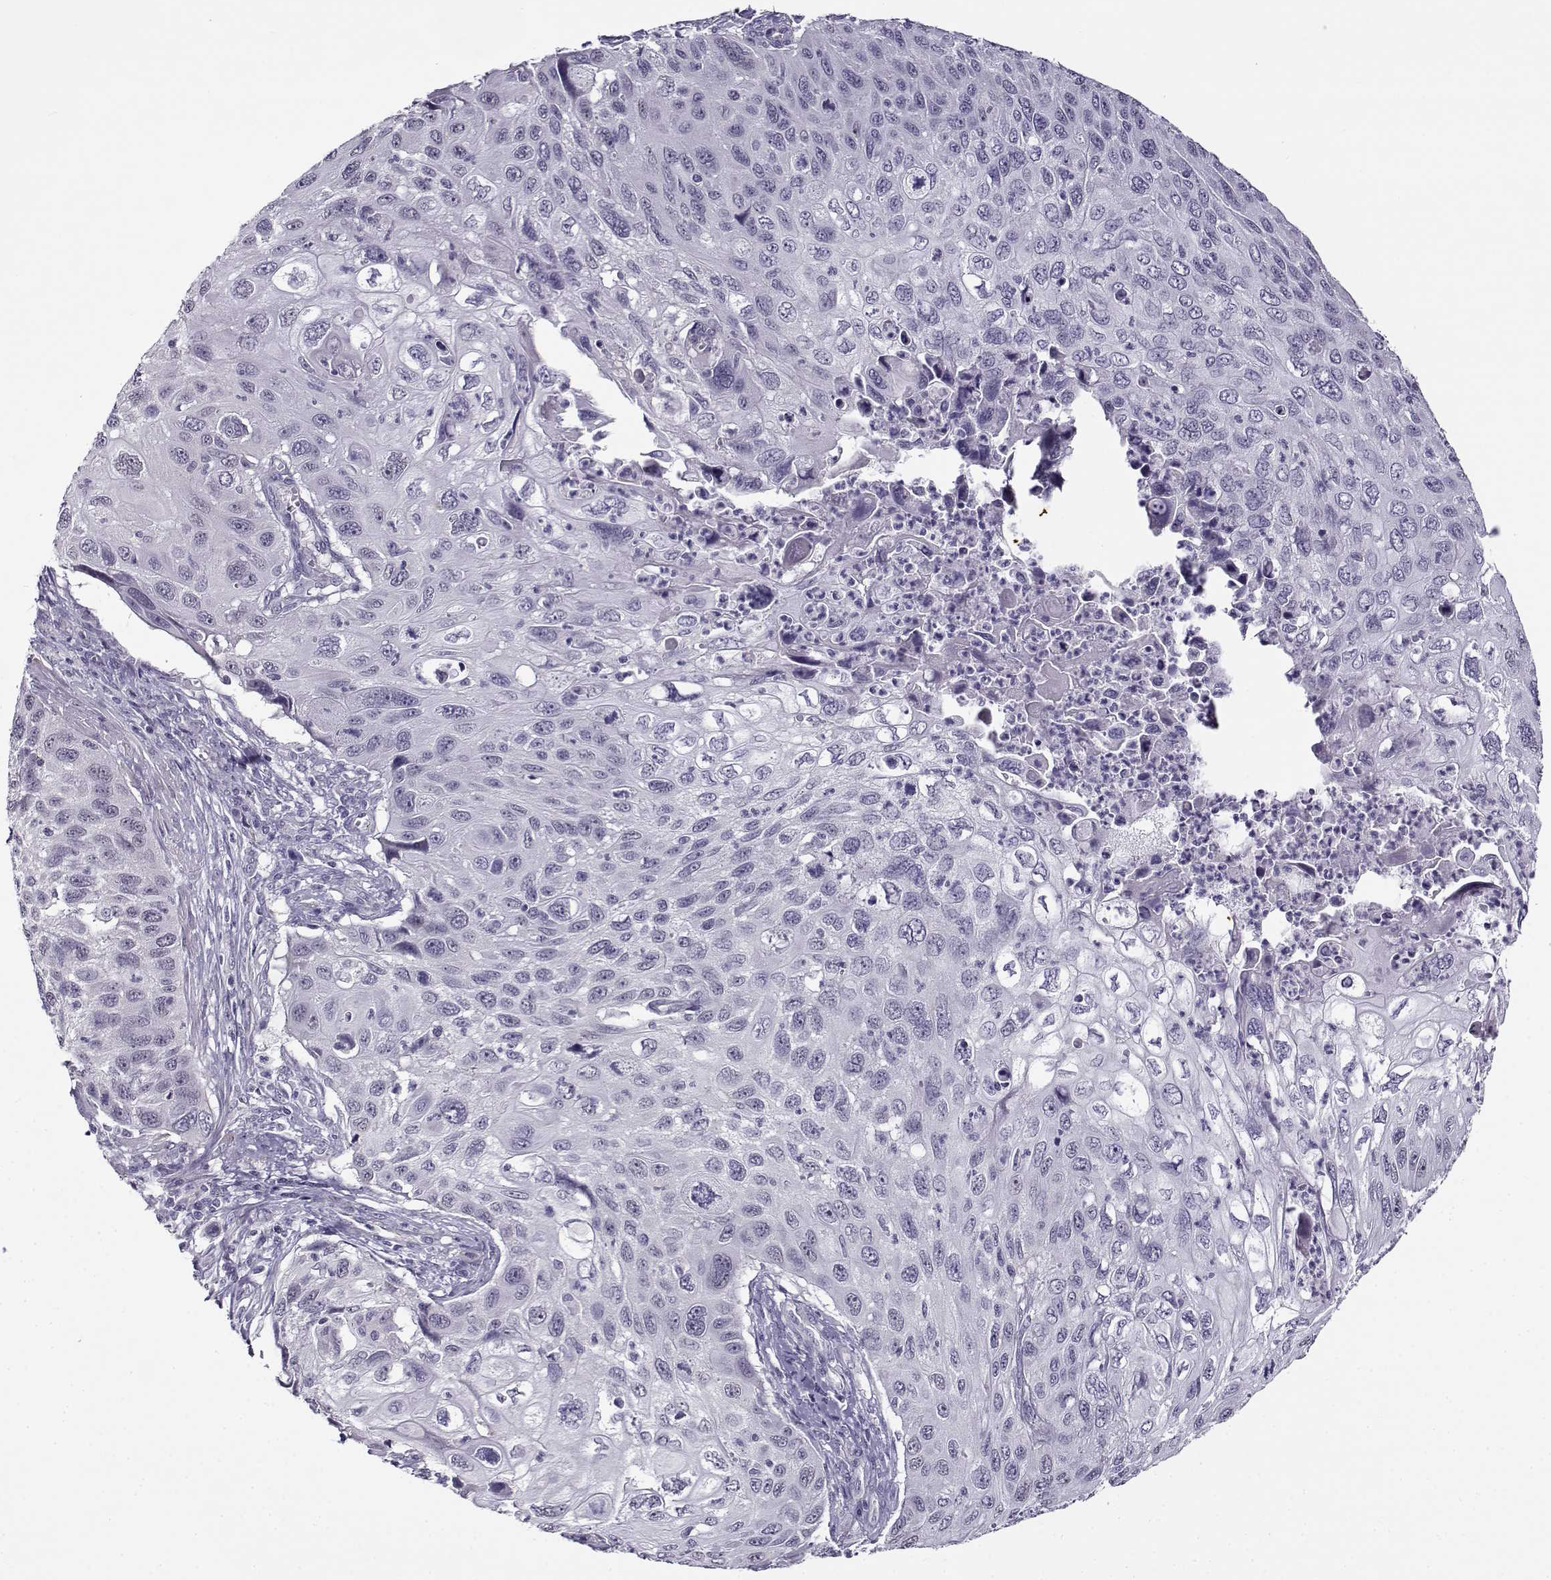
{"staining": {"intensity": "negative", "quantity": "none", "location": "none"}, "tissue": "cervical cancer", "cell_type": "Tumor cells", "image_type": "cancer", "snomed": [{"axis": "morphology", "description": "Squamous cell carcinoma, NOS"}, {"axis": "topography", "description": "Cervix"}], "caption": "Cervical squamous cell carcinoma stained for a protein using immunohistochemistry (IHC) reveals no positivity tumor cells.", "gene": "TEX55", "patient": {"sex": "female", "age": 70}}